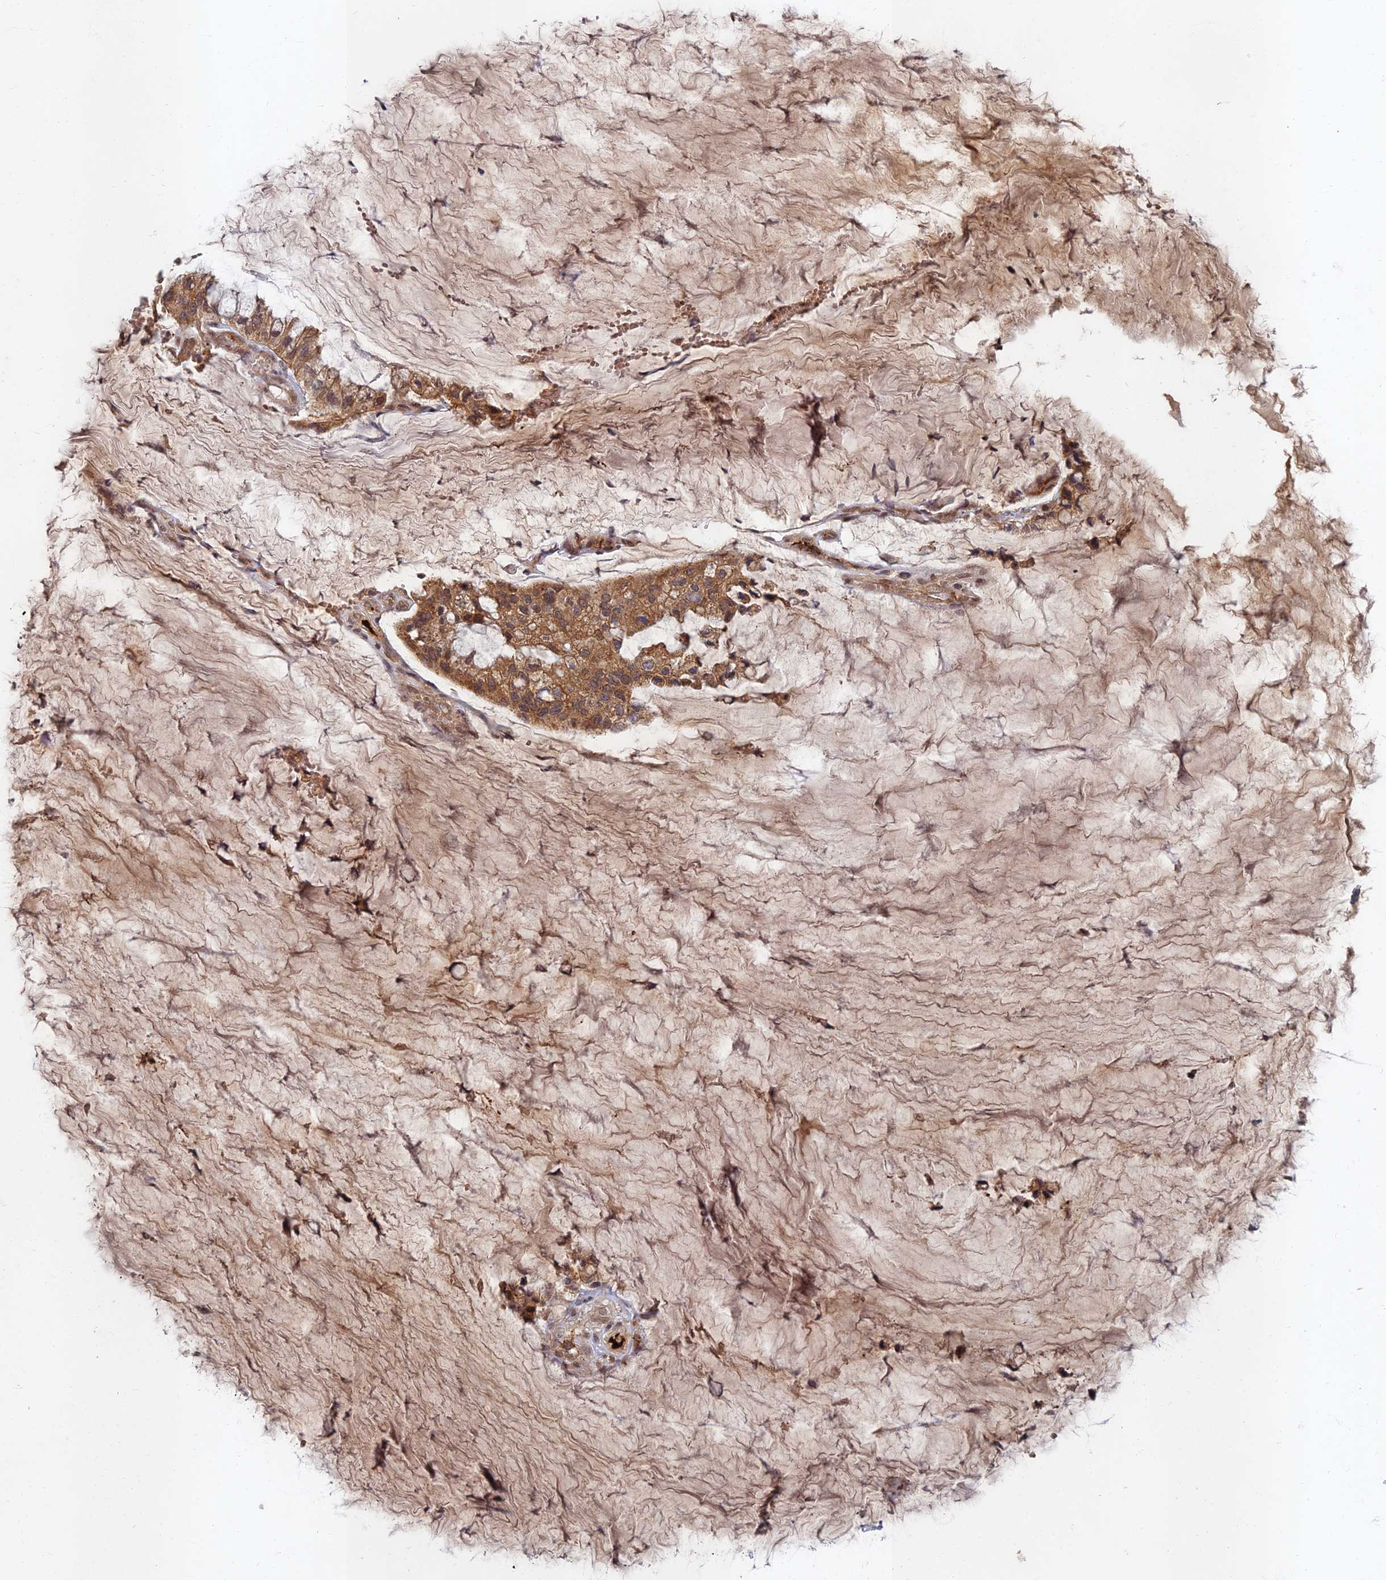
{"staining": {"intensity": "moderate", "quantity": ">75%", "location": "cytoplasmic/membranous"}, "tissue": "ovarian cancer", "cell_type": "Tumor cells", "image_type": "cancer", "snomed": [{"axis": "morphology", "description": "Cystadenocarcinoma, mucinous, NOS"}, {"axis": "topography", "description": "Ovary"}], "caption": "A histopathology image of ovarian mucinous cystadenocarcinoma stained for a protein displays moderate cytoplasmic/membranous brown staining in tumor cells.", "gene": "EARS2", "patient": {"sex": "female", "age": 39}}